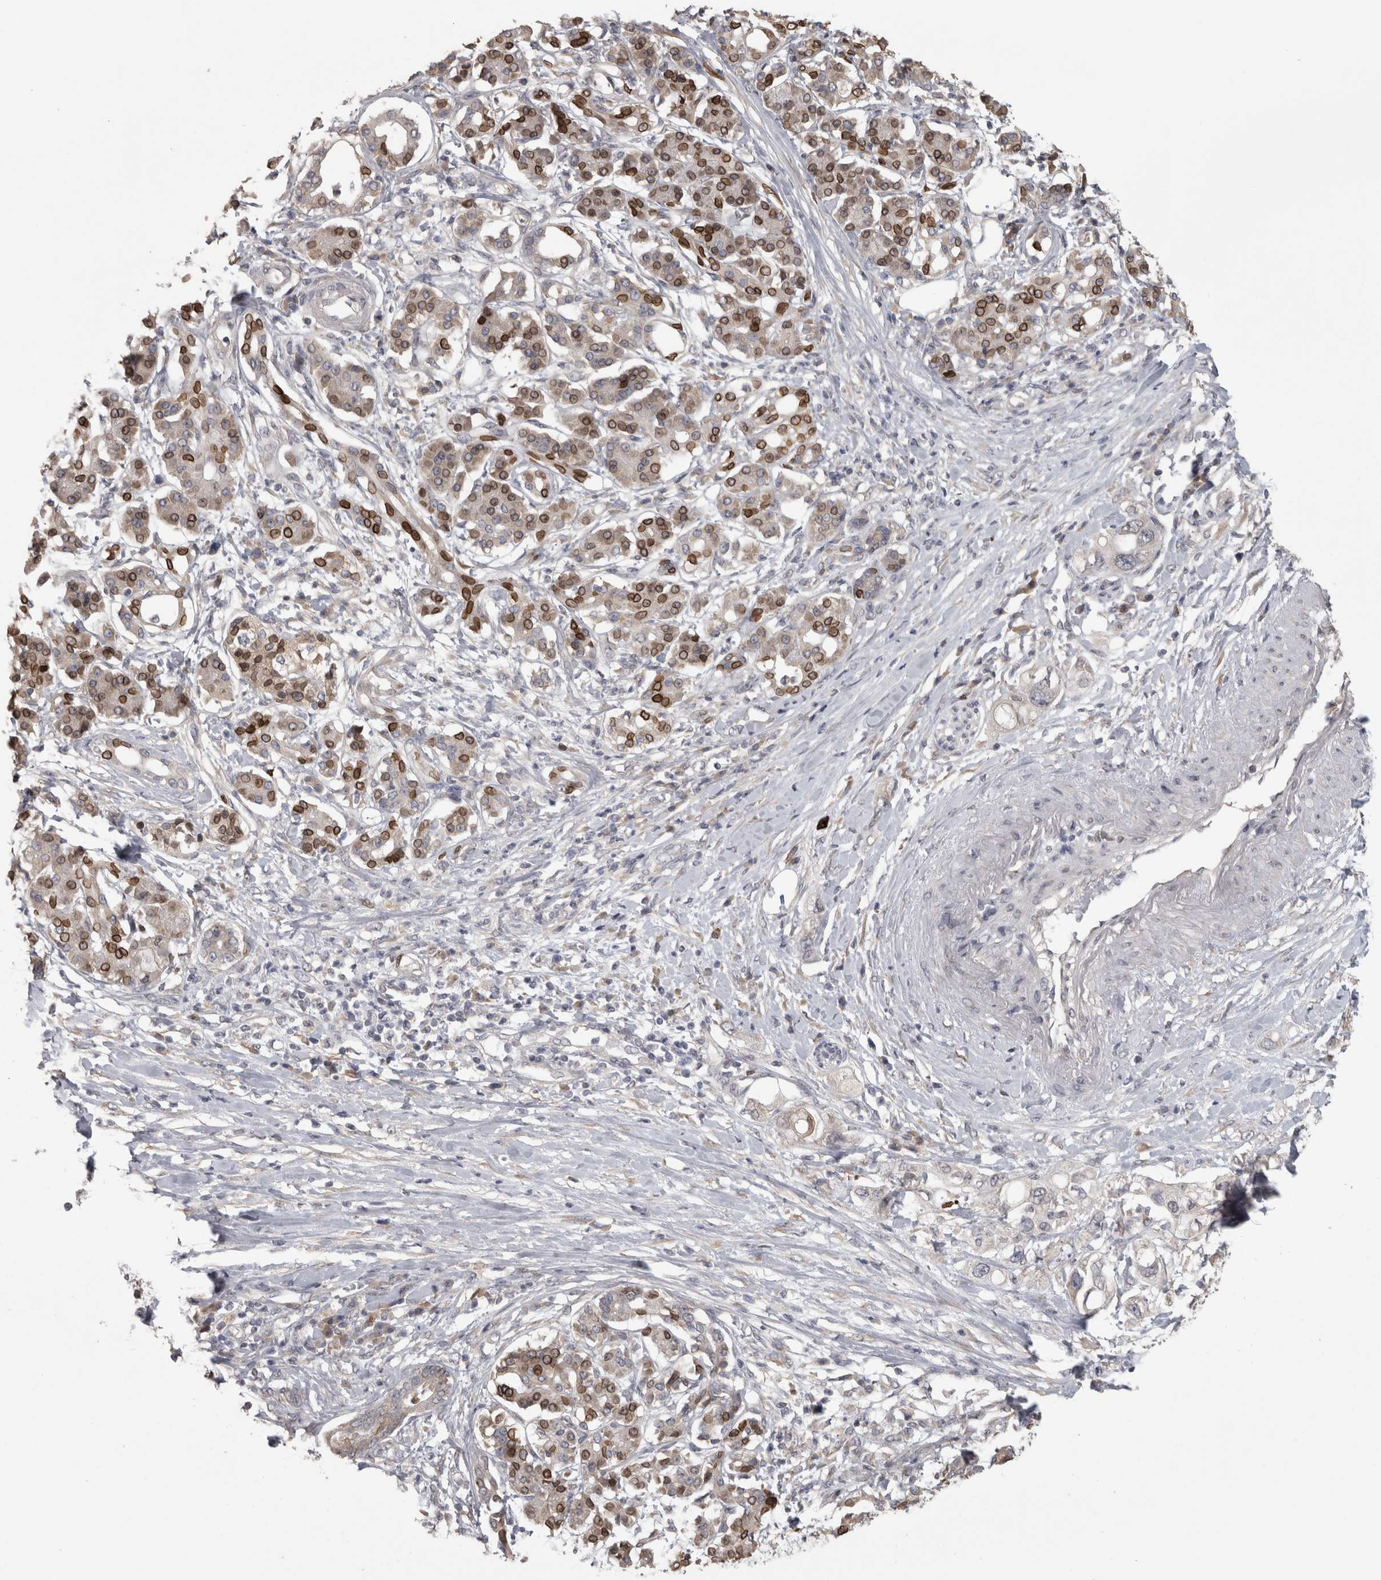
{"staining": {"intensity": "negative", "quantity": "none", "location": "none"}, "tissue": "pancreatic cancer", "cell_type": "Tumor cells", "image_type": "cancer", "snomed": [{"axis": "morphology", "description": "Adenocarcinoma, NOS"}, {"axis": "topography", "description": "Pancreas"}], "caption": "Immunohistochemistry micrograph of neoplastic tissue: pancreatic cancer stained with DAB reveals no significant protein staining in tumor cells. (Stains: DAB immunohistochemistry with hematoxylin counter stain, Microscopy: brightfield microscopy at high magnification).", "gene": "RAB29", "patient": {"sex": "female", "age": 56}}